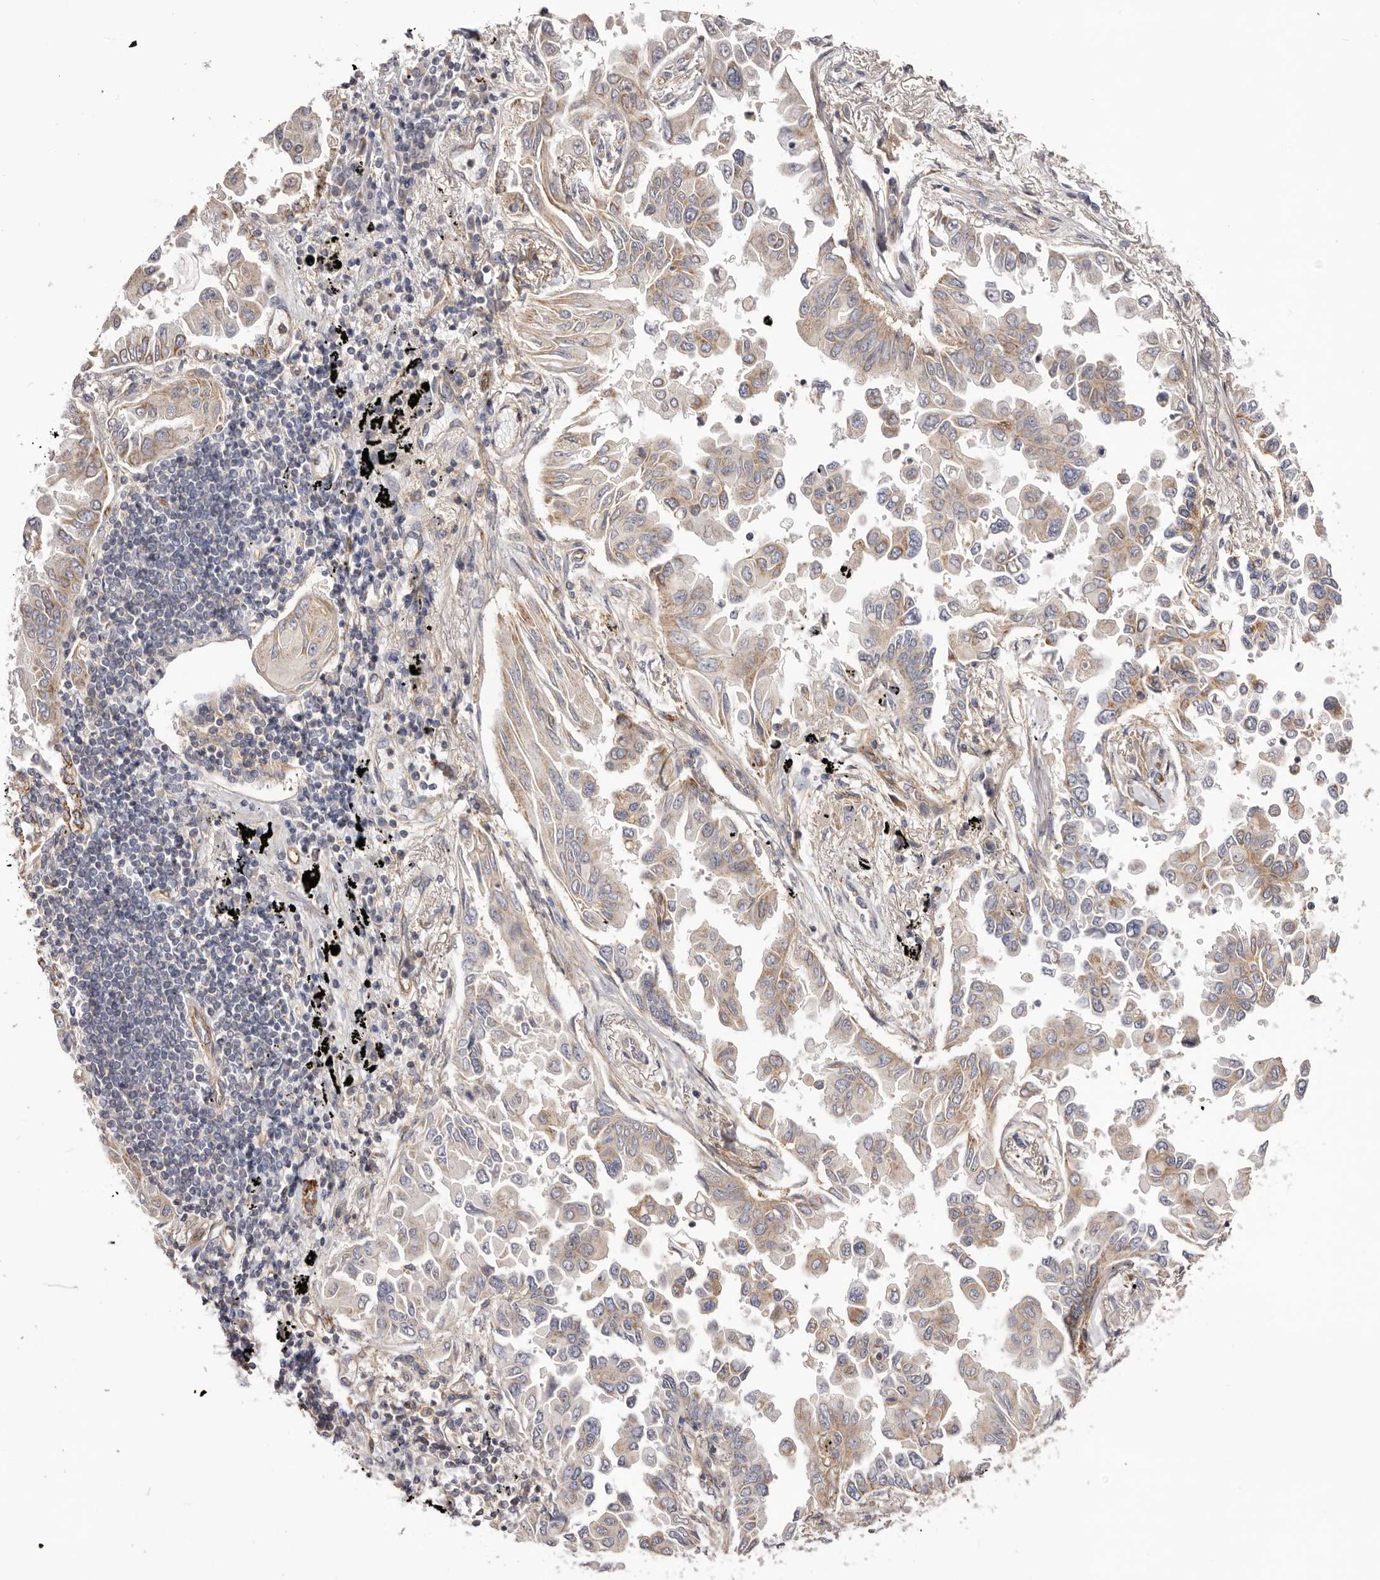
{"staining": {"intensity": "negative", "quantity": "none", "location": "none"}, "tissue": "lung cancer", "cell_type": "Tumor cells", "image_type": "cancer", "snomed": [{"axis": "morphology", "description": "Adenocarcinoma, NOS"}, {"axis": "topography", "description": "Lung"}], "caption": "High power microscopy micrograph of an immunohistochemistry (IHC) photomicrograph of adenocarcinoma (lung), revealing no significant expression in tumor cells. (Brightfield microscopy of DAB (3,3'-diaminobenzidine) IHC at high magnification).", "gene": "DMRT2", "patient": {"sex": "female", "age": 67}}